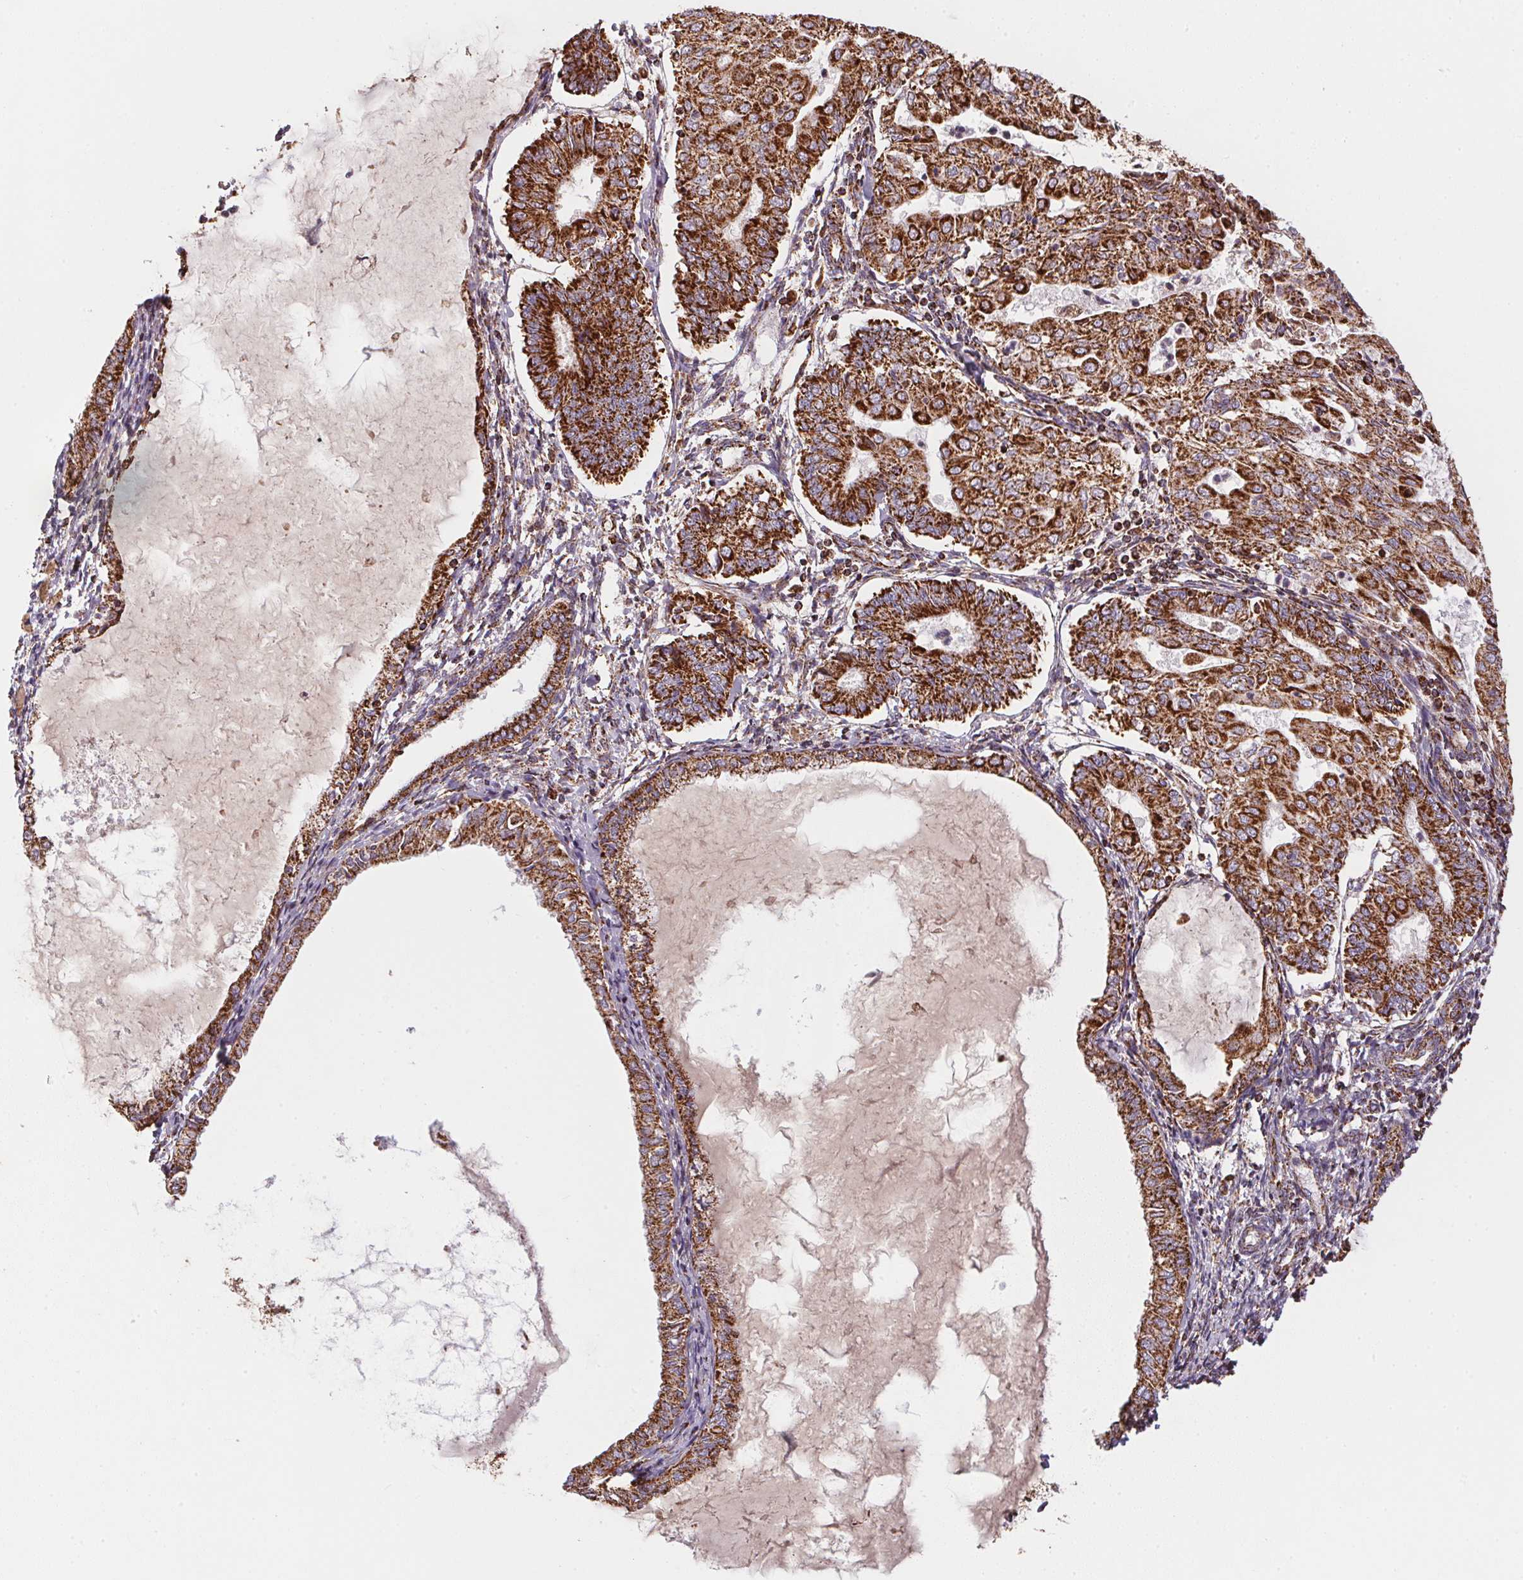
{"staining": {"intensity": "strong", "quantity": ">75%", "location": "cytoplasmic/membranous"}, "tissue": "endometrial cancer", "cell_type": "Tumor cells", "image_type": "cancer", "snomed": [{"axis": "morphology", "description": "Adenocarcinoma, NOS"}, {"axis": "topography", "description": "Endometrium"}], "caption": "Immunohistochemistry (IHC) micrograph of endometrial cancer stained for a protein (brown), which demonstrates high levels of strong cytoplasmic/membranous expression in about >75% of tumor cells.", "gene": "NDUFS2", "patient": {"sex": "female", "age": 68}}